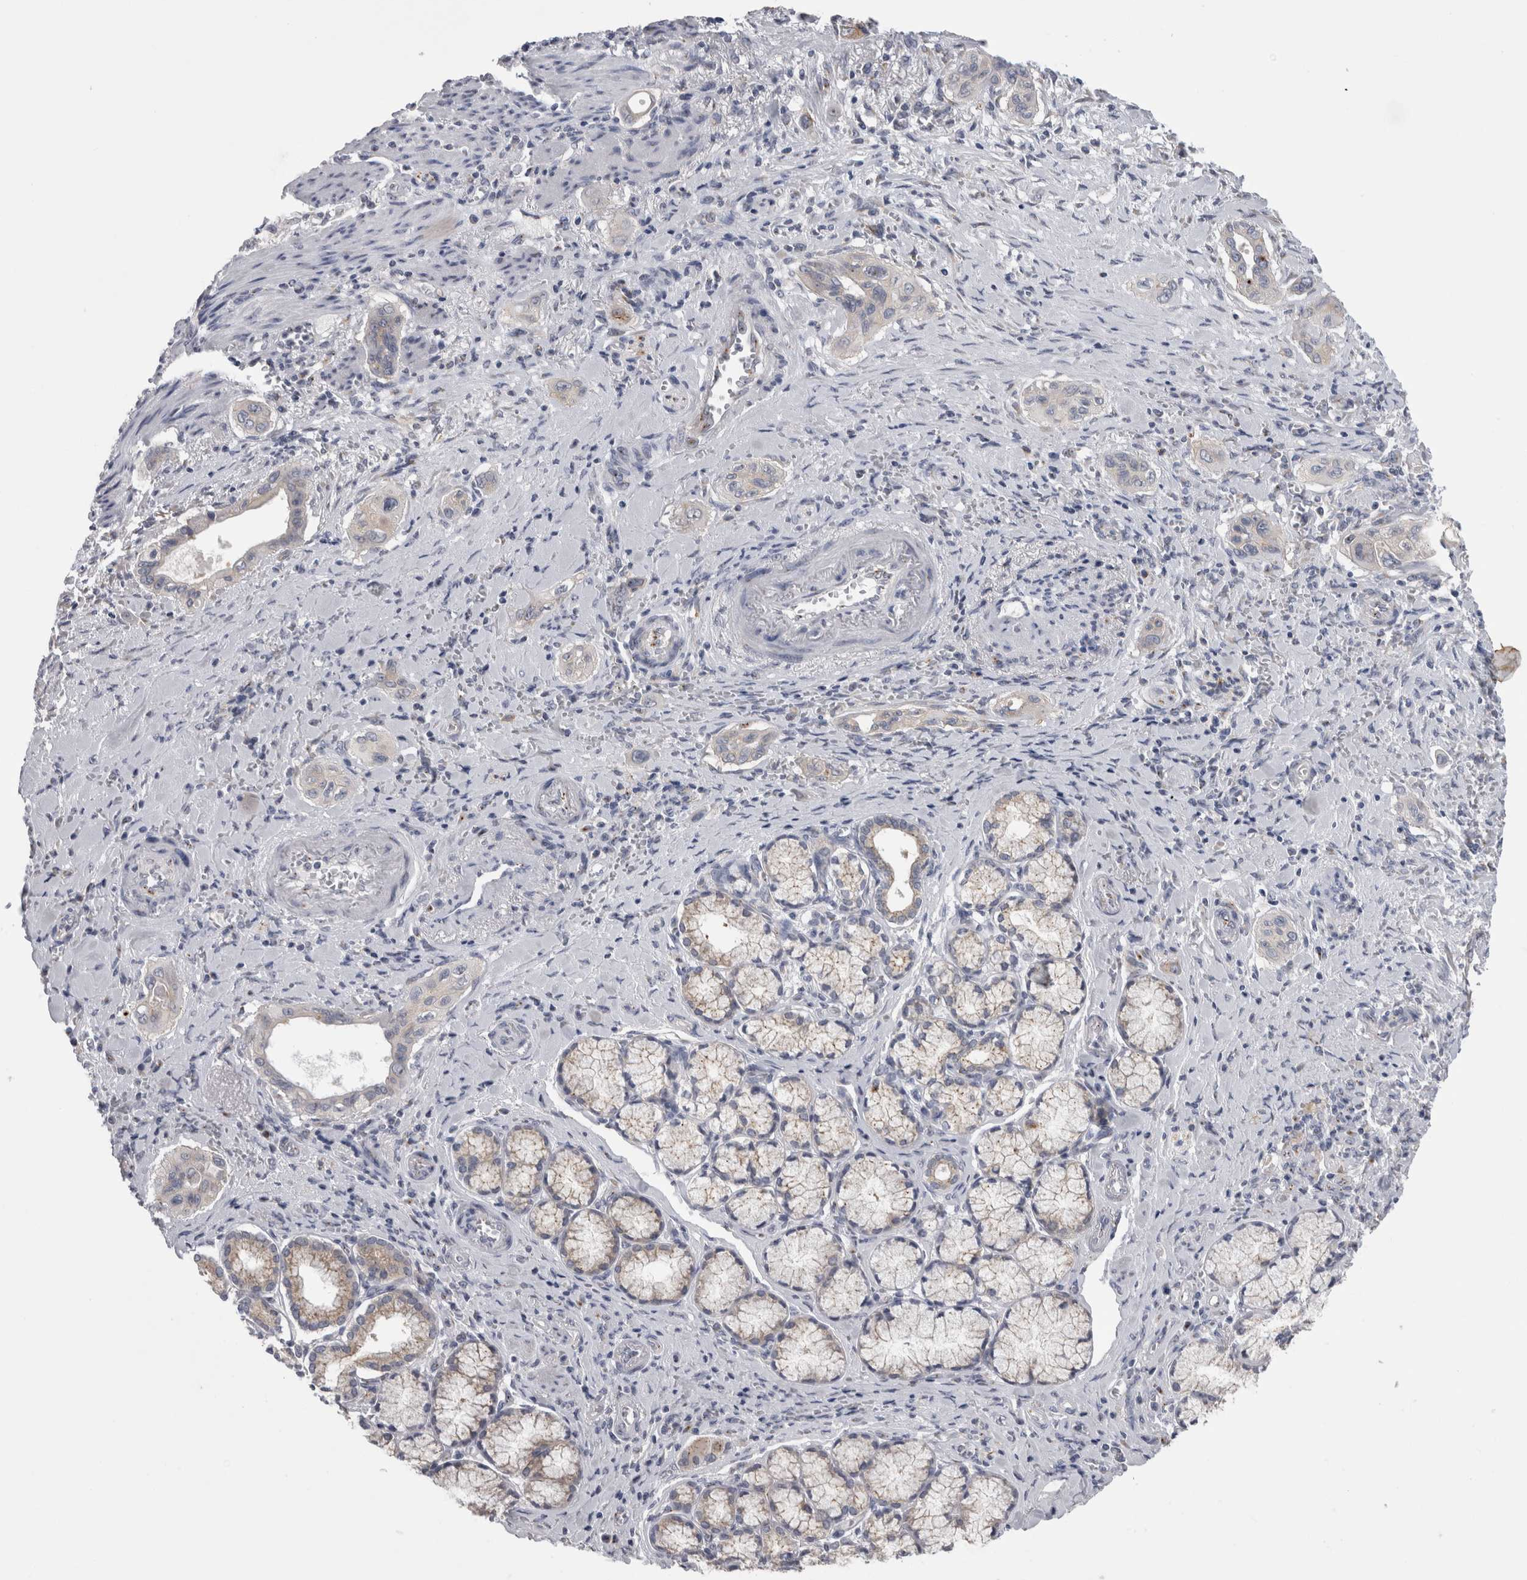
{"staining": {"intensity": "negative", "quantity": "none", "location": "none"}, "tissue": "pancreatic cancer", "cell_type": "Tumor cells", "image_type": "cancer", "snomed": [{"axis": "morphology", "description": "Adenocarcinoma, NOS"}, {"axis": "topography", "description": "Pancreas"}], "caption": "High magnification brightfield microscopy of adenocarcinoma (pancreatic) stained with DAB (brown) and counterstained with hematoxylin (blue): tumor cells show no significant staining.", "gene": "AKAP9", "patient": {"sex": "male", "age": 77}}